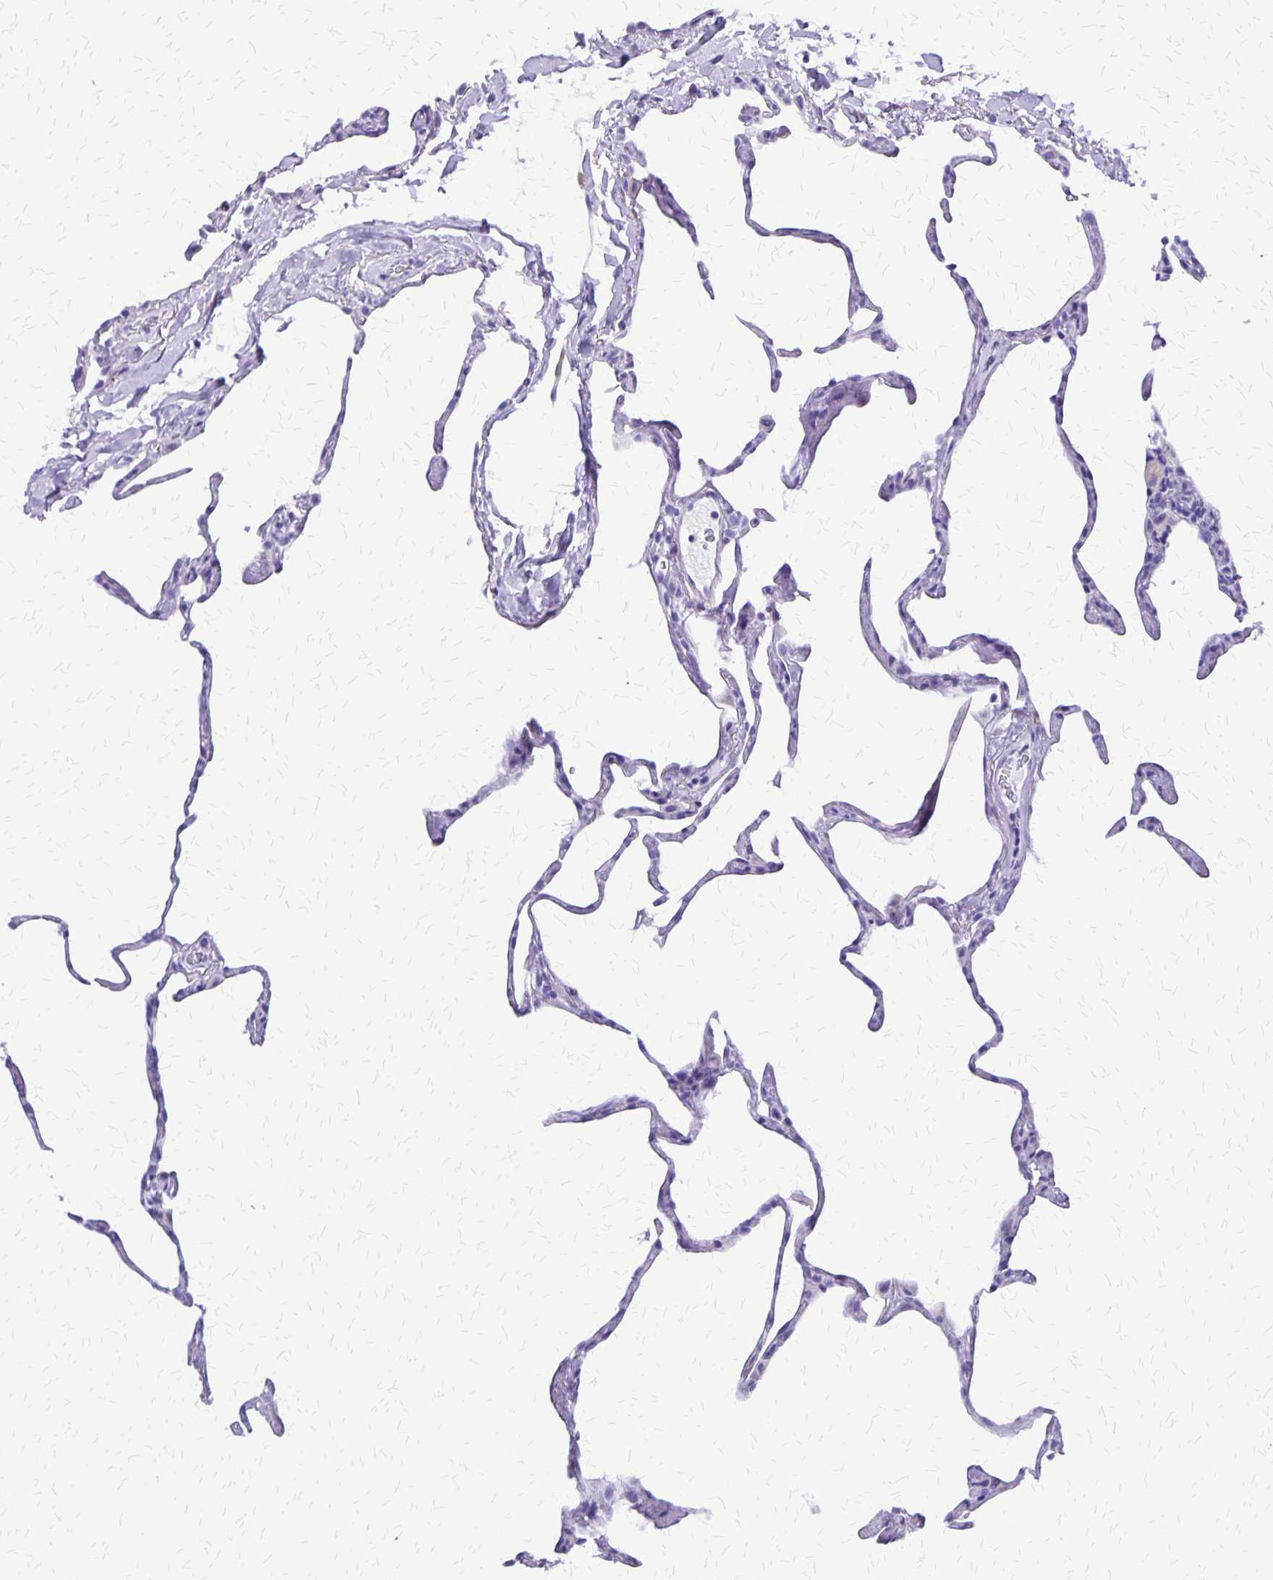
{"staining": {"intensity": "negative", "quantity": "none", "location": "none"}, "tissue": "lung", "cell_type": "Alveolar cells", "image_type": "normal", "snomed": [{"axis": "morphology", "description": "Normal tissue, NOS"}, {"axis": "topography", "description": "Lung"}], "caption": "Immunohistochemistry micrograph of benign lung: lung stained with DAB (3,3'-diaminobenzidine) exhibits no significant protein staining in alveolar cells. (Brightfield microscopy of DAB IHC at high magnification).", "gene": "SLC13A2", "patient": {"sex": "male", "age": 65}}